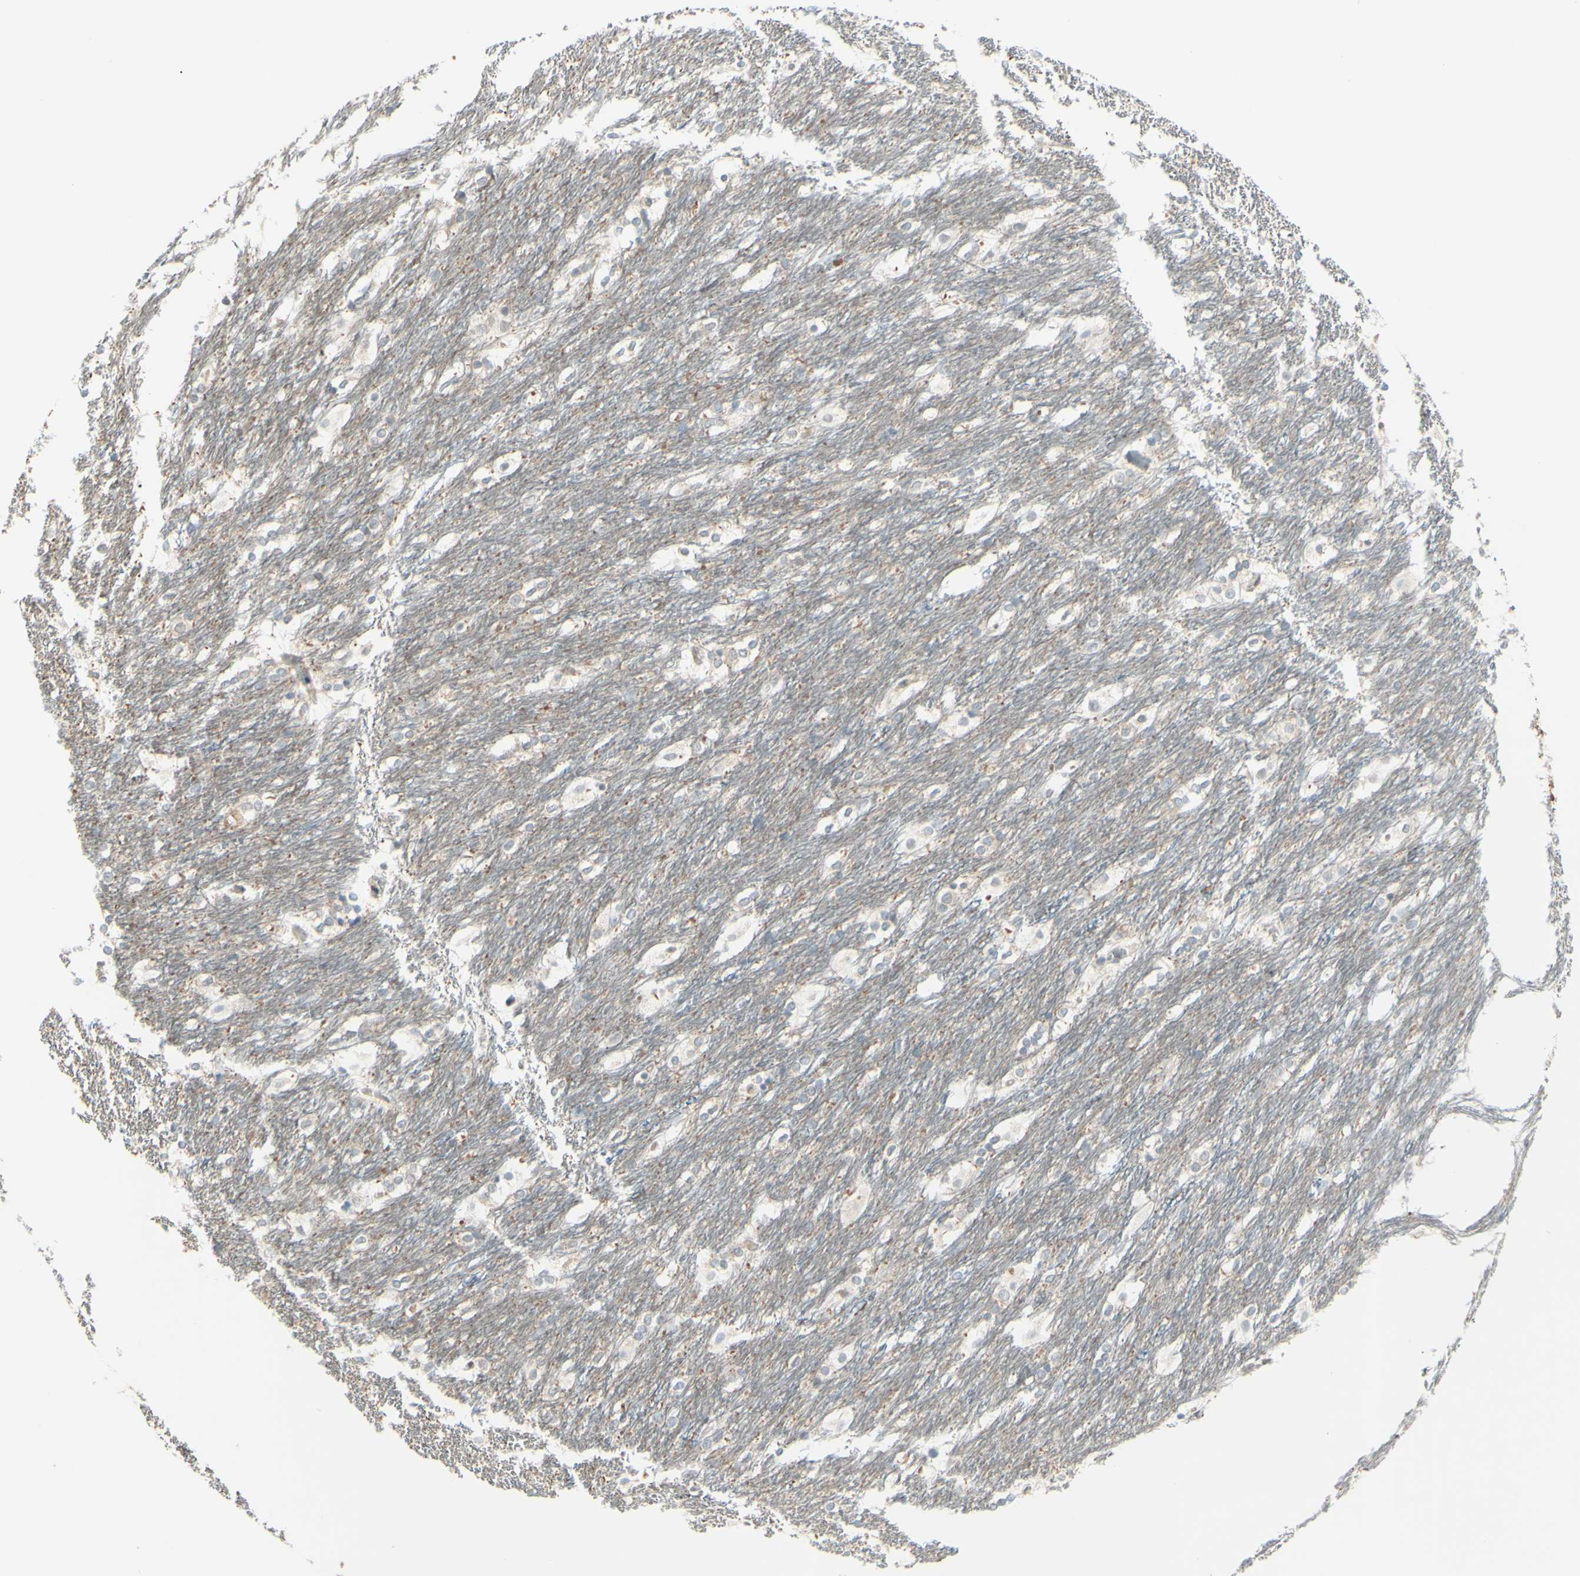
{"staining": {"intensity": "weak", "quantity": "25%-75%", "location": "cytoplasmic/membranous"}, "tissue": "caudate", "cell_type": "Glial cells", "image_type": "normal", "snomed": [{"axis": "morphology", "description": "Normal tissue, NOS"}, {"axis": "topography", "description": "Lateral ventricle wall"}], "caption": "IHC micrograph of normal caudate: caudate stained using IHC displays low levels of weak protein expression localized specifically in the cytoplasmic/membranous of glial cells, appearing as a cytoplasmic/membranous brown color.", "gene": "LRRK1", "patient": {"sex": "female", "age": 19}}